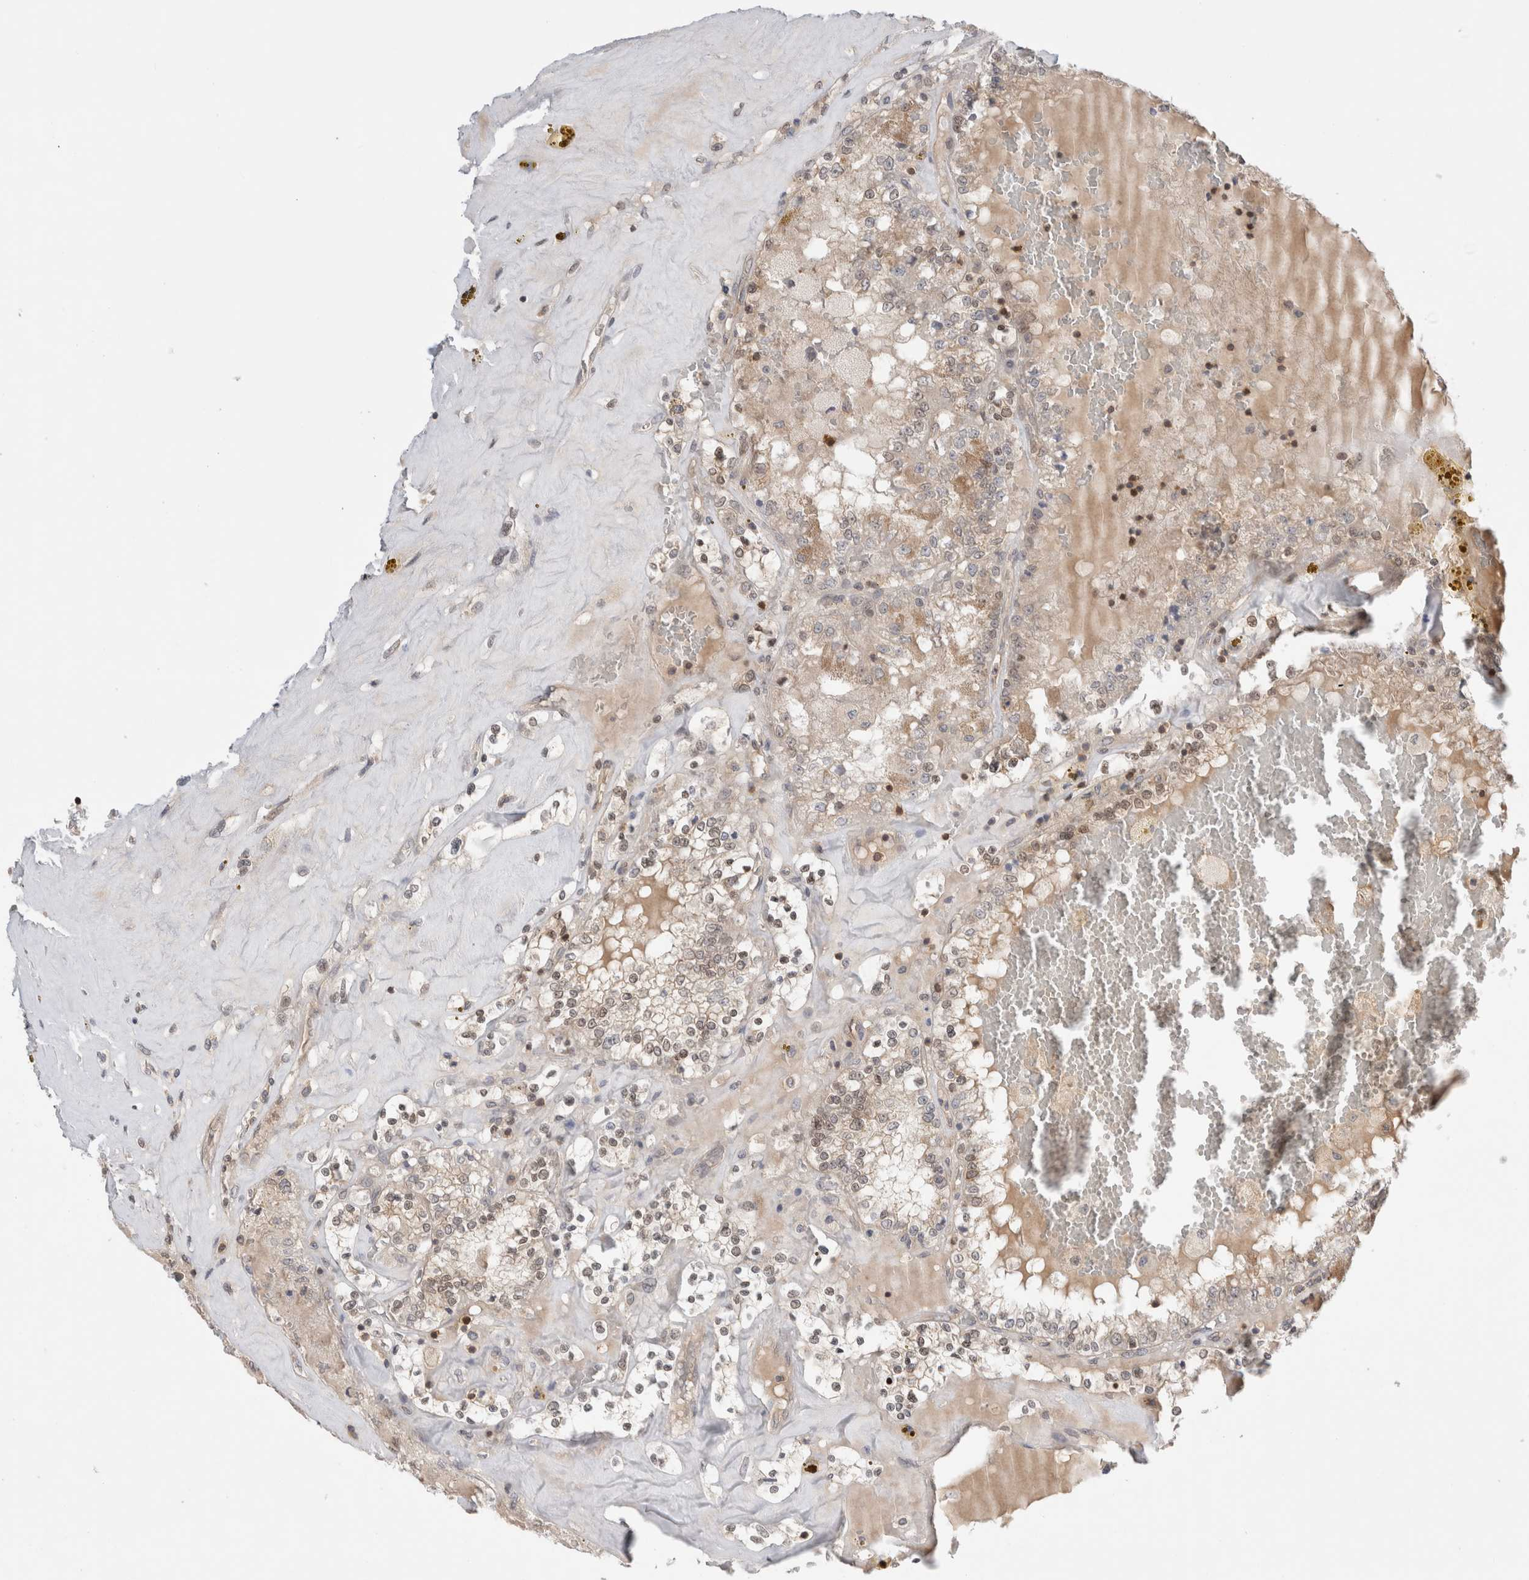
{"staining": {"intensity": "weak", "quantity": "25%-75%", "location": "cytoplasmic/membranous"}, "tissue": "renal cancer", "cell_type": "Tumor cells", "image_type": "cancer", "snomed": [{"axis": "morphology", "description": "Adenocarcinoma, NOS"}, {"axis": "topography", "description": "Kidney"}], "caption": "The image demonstrates a brown stain indicating the presence of a protein in the cytoplasmic/membranous of tumor cells in renal adenocarcinoma. The staining was performed using DAB (3,3'-diaminobenzidine), with brown indicating positive protein expression. Nuclei are stained blue with hematoxylin.", "gene": "NFKB1", "patient": {"sex": "female", "age": 56}}